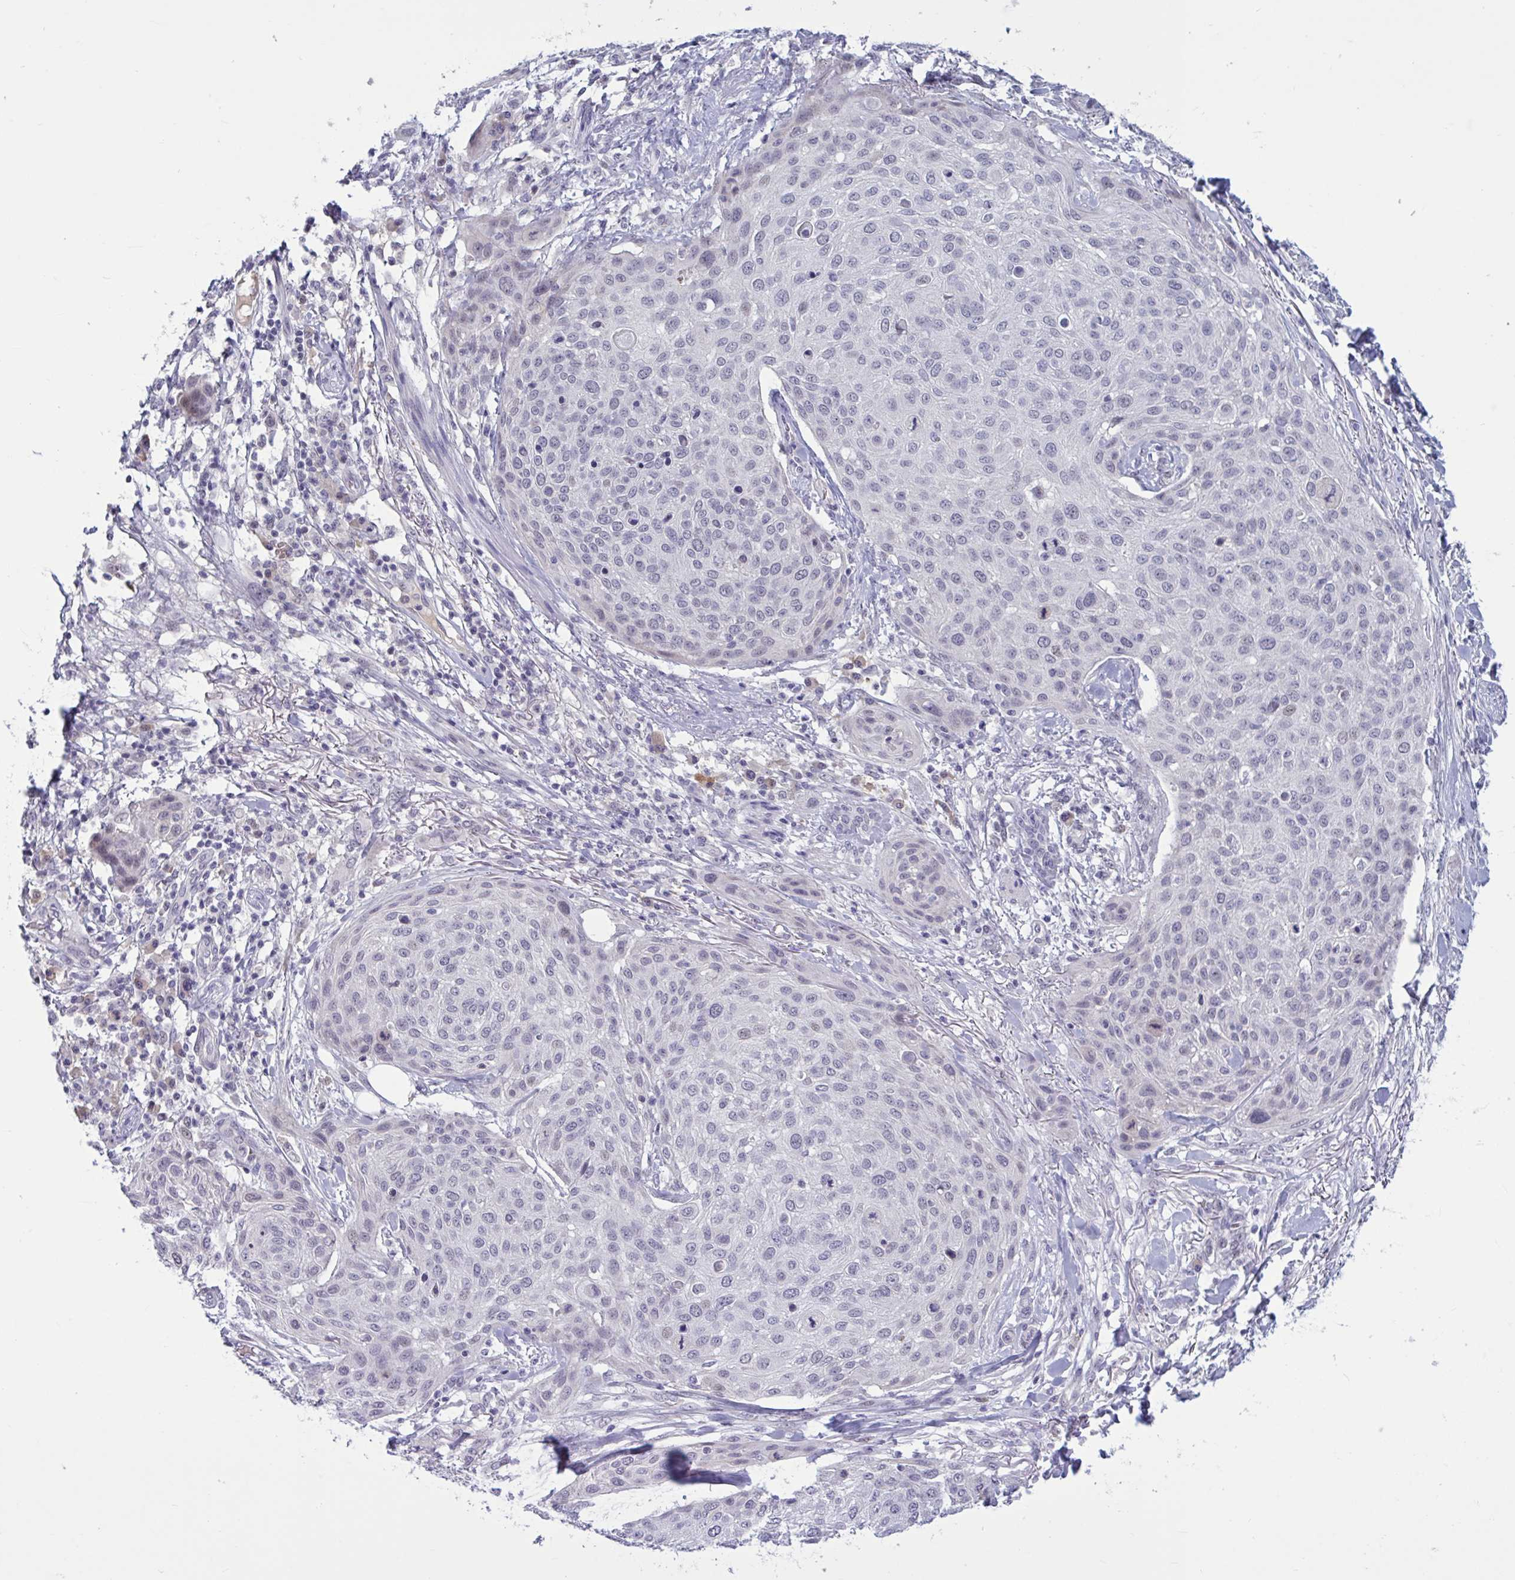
{"staining": {"intensity": "negative", "quantity": "none", "location": "none"}, "tissue": "skin cancer", "cell_type": "Tumor cells", "image_type": "cancer", "snomed": [{"axis": "morphology", "description": "Squamous cell carcinoma, NOS"}, {"axis": "topography", "description": "Skin"}], "caption": "The immunohistochemistry (IHC) photomicrograph has no significant positivity in tumor cells of skin cancer (squamous cell carcinoma) tissue.", "gene": "CNGB3", "patient": {"sex": "female", "age": 87}}